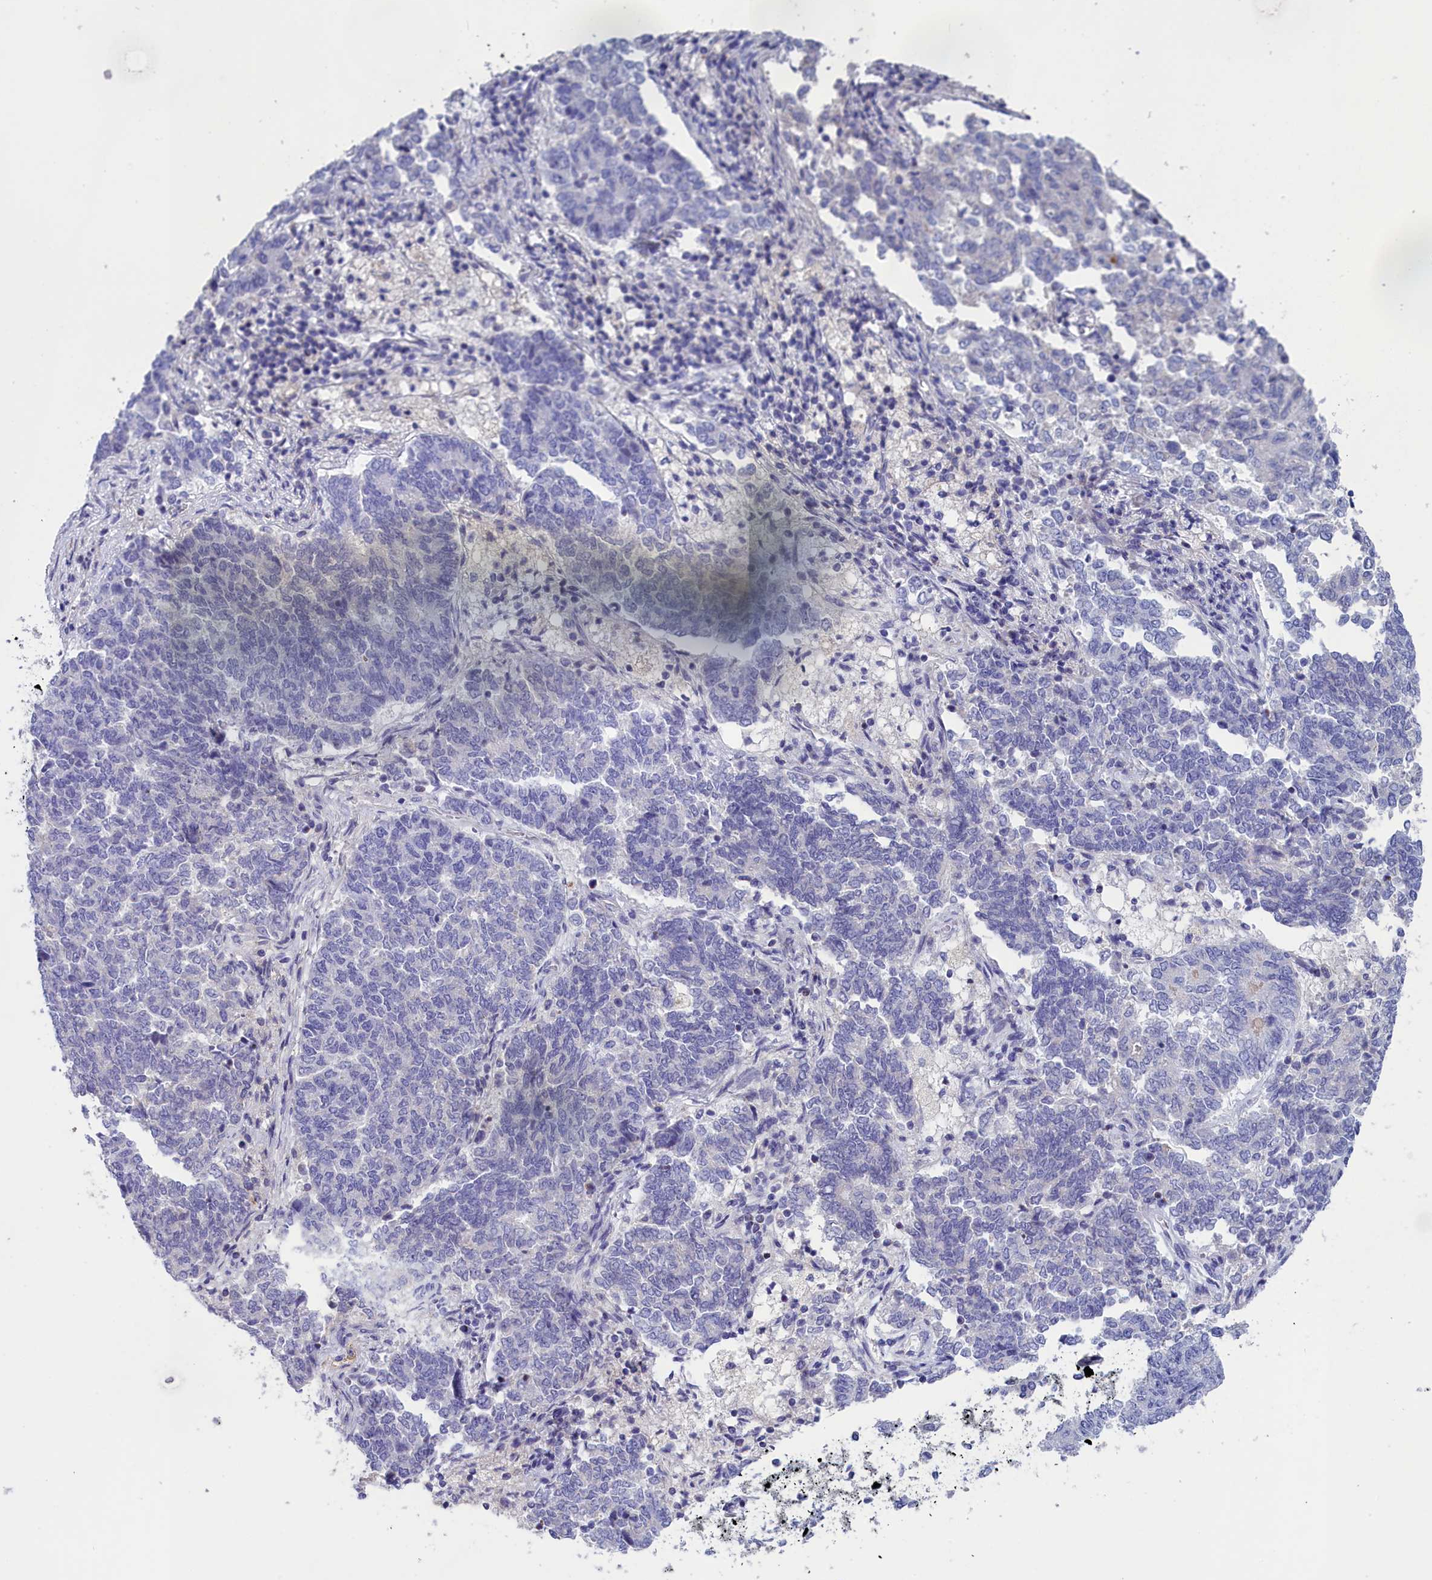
{"staining": {"intensity": "negative", "quantity": "none", "location": "none"}, "tissue": "endometrial cancer", "cell_type": "Tumor cells", "image_type": "cancer", "snomed": [{"axis": "morphology", "description": "Adenocarcinoma, NOS"}, {"axis": "topography", "description": "Endometrium"}], "caption": "High magnification brightfield microscopy of endometrial adenocarcinoma stained with DAB (3,3'-diaminobenzidine) (brown) and counterstained with hematoxylin (blue): tumor cells show no significant staining.", "gene": "PRDM12", "patient": {"sex": "female", "age": 80}}